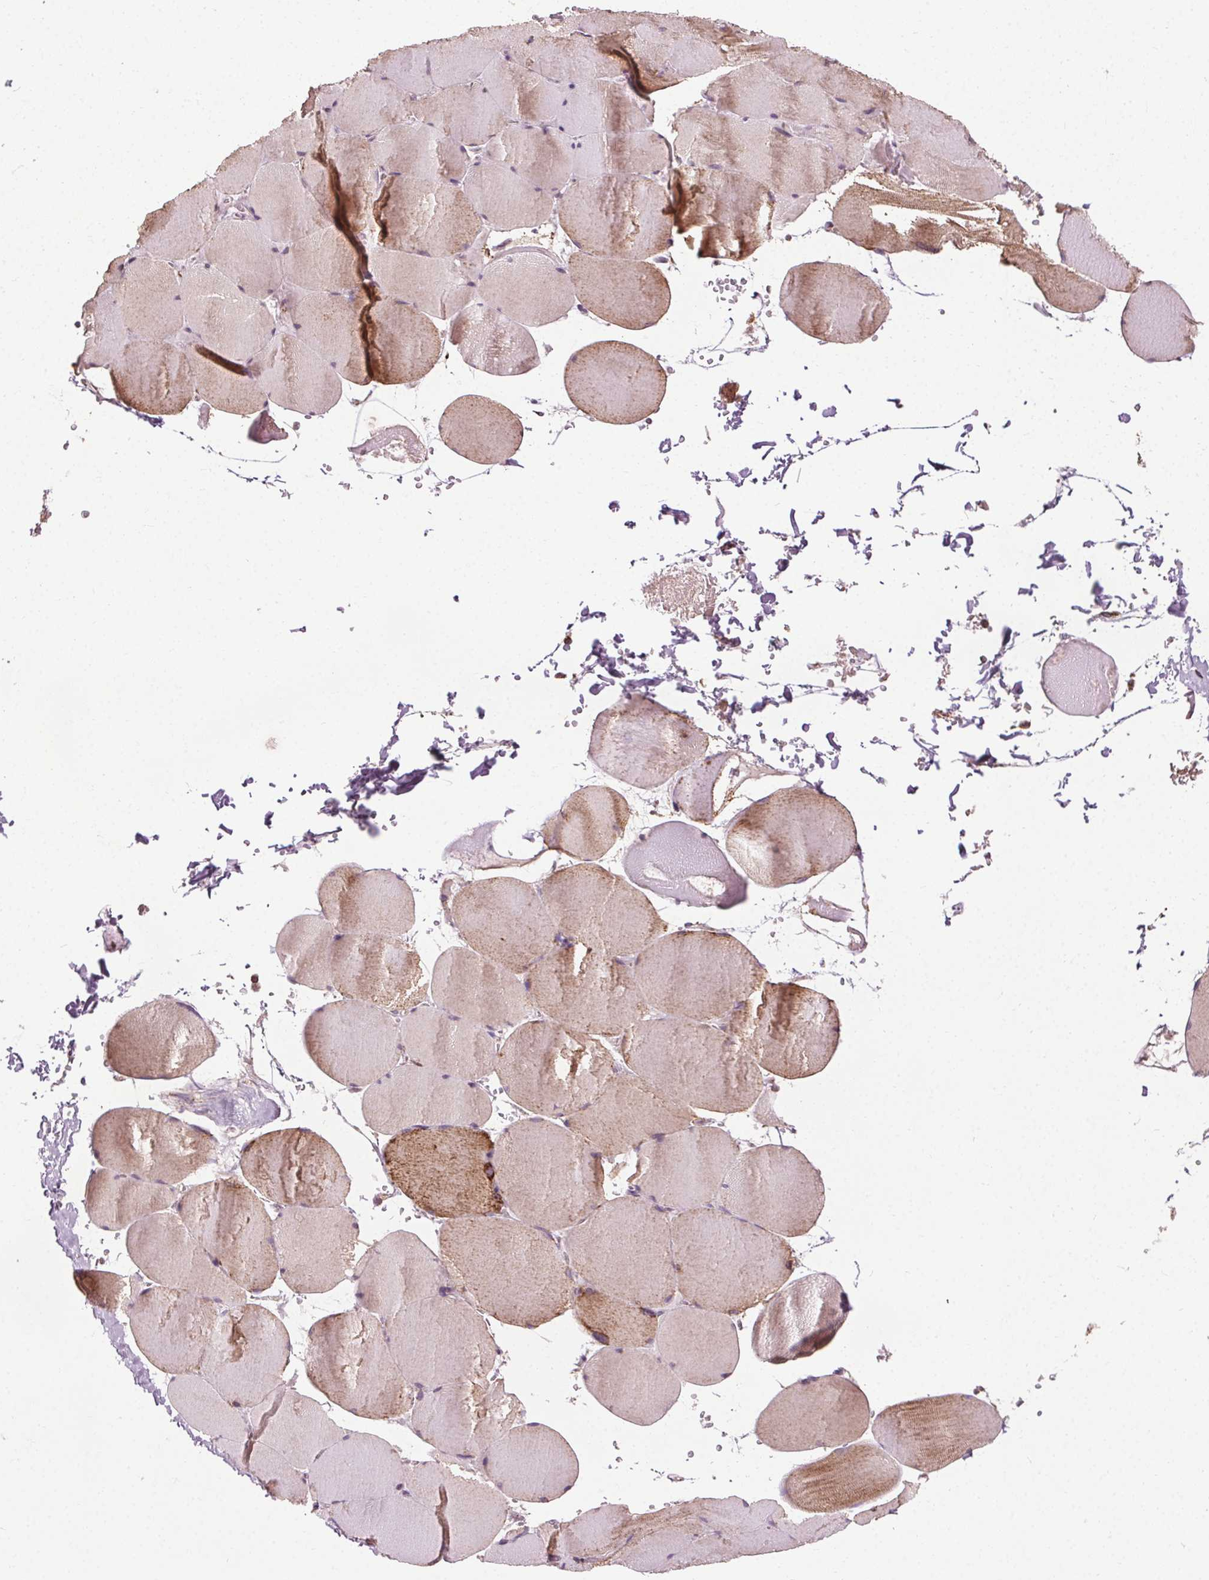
{"staining": {"intensity": "moderate", "quantity": "<25%", "location": "cytoplasmic/membranous"}, "tissue": "skeletal muscle", "cell_type": "Myocytes", "image_type": "normal", "snomed": [{"axis": "morphology", "description": "Normal tissue, NOS"}, {"axis": "topography", "description": "Skeletal muscle"}, {"axis": "topography", "description": "Head-Neck"}], "caption": "The photomicrograph displays staining of normal skeletal muscle, revealing moderate cytoplasmic/membranous protein positivity (brown color) within myocytes.", "gene": "LFNG", "patient": {"sex": "male", "age": 66}}